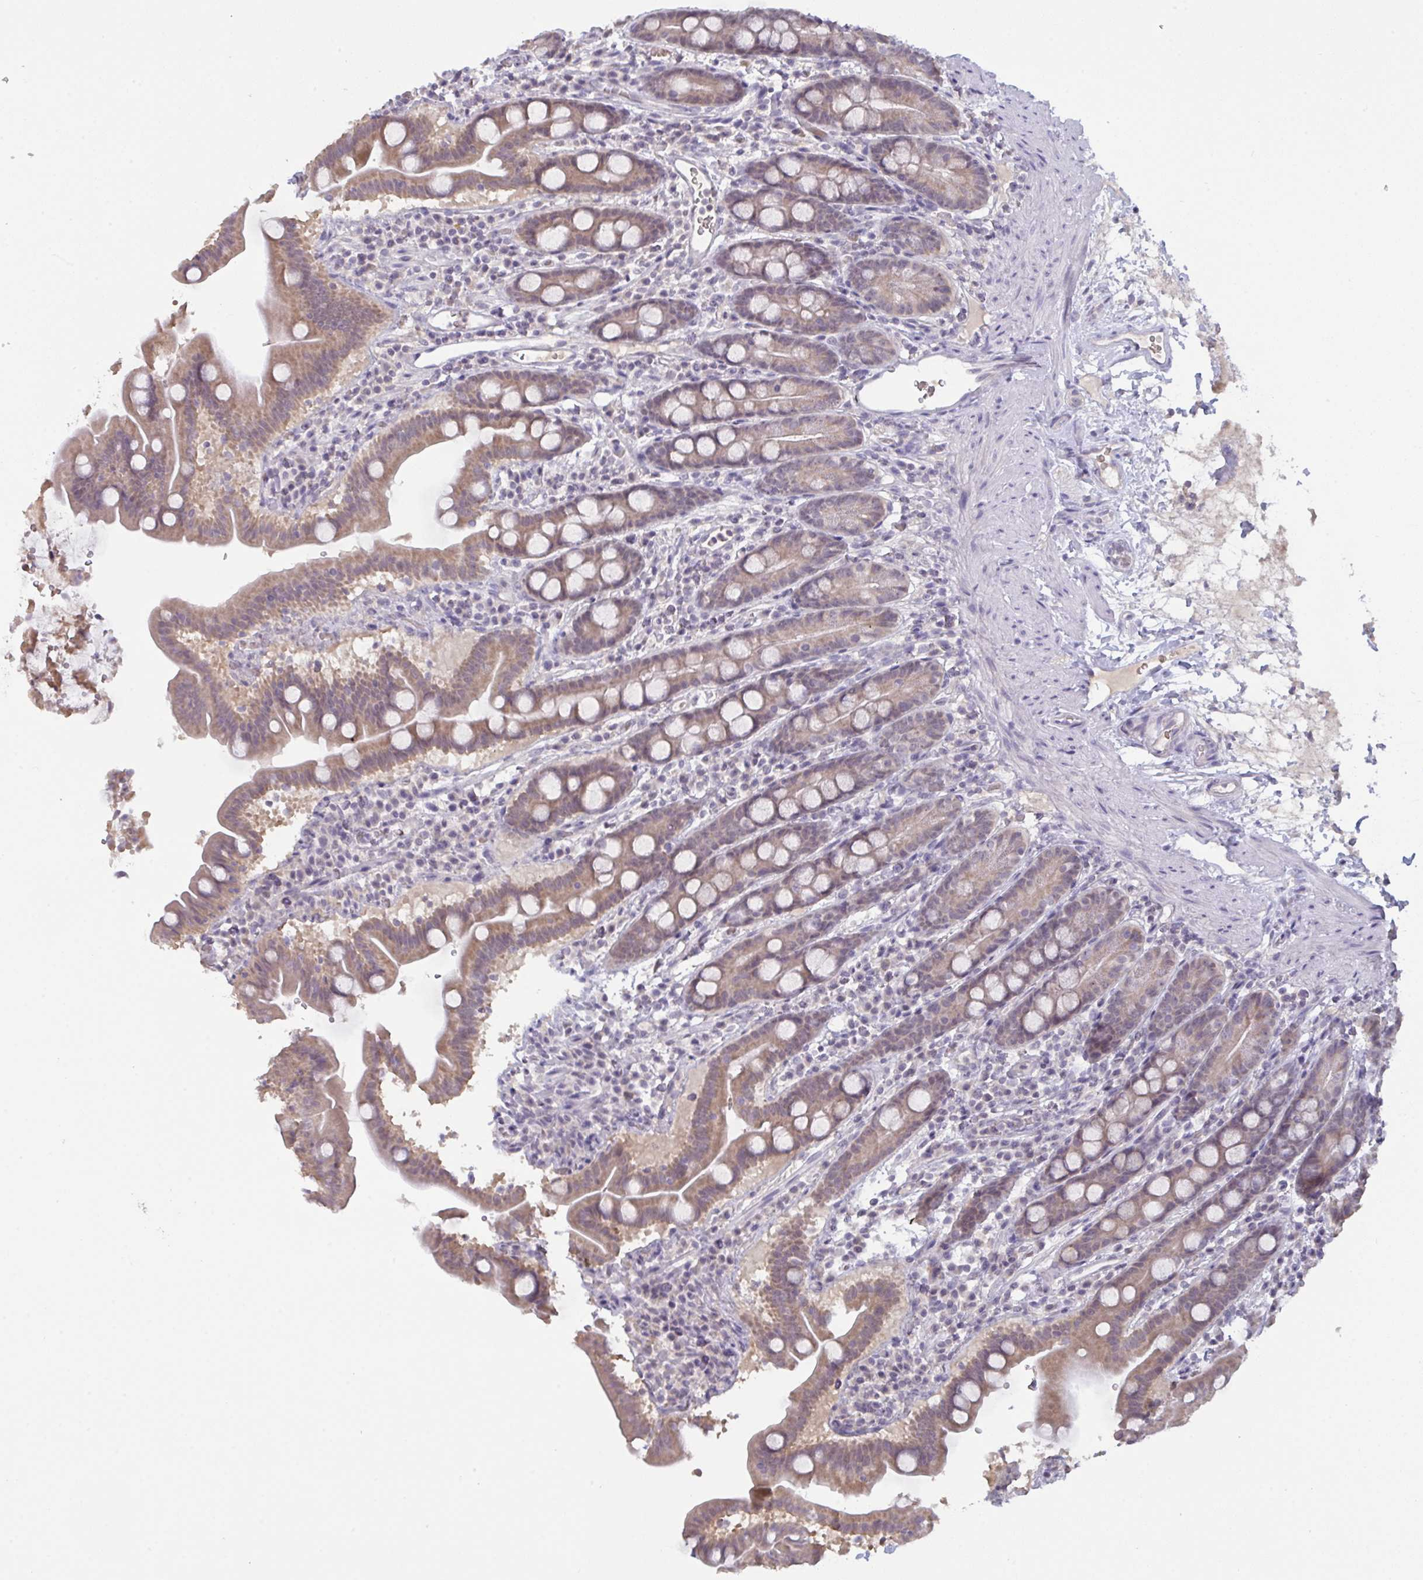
{"staining": {"intensity": "weak", "quantity": ">75%", "location": "cytoplasmic/membranous"}, "tissue": "small intestine", "cell_type": "Glandular cells", "image_type": "normal", "snomed": [{"axis": "morphology", "description": "Normal tissue, NOS"}, {"axis": "topography", "description": "Small intestine"}], "caption": "Immunohistochemical staining of unremarkable human small intestine reveals >75% levels of weak cytoplasmic/membranous protein expression in about >75% of glandular cells. The staining is performed using DAB (3,3'-diaminobenzidine) brown chromogen to label protein expression. The nuclei are counter-stained blue using hematoxylin.", "gene": "ZNF784", "patient": {"sex": "male", "age": 26}}